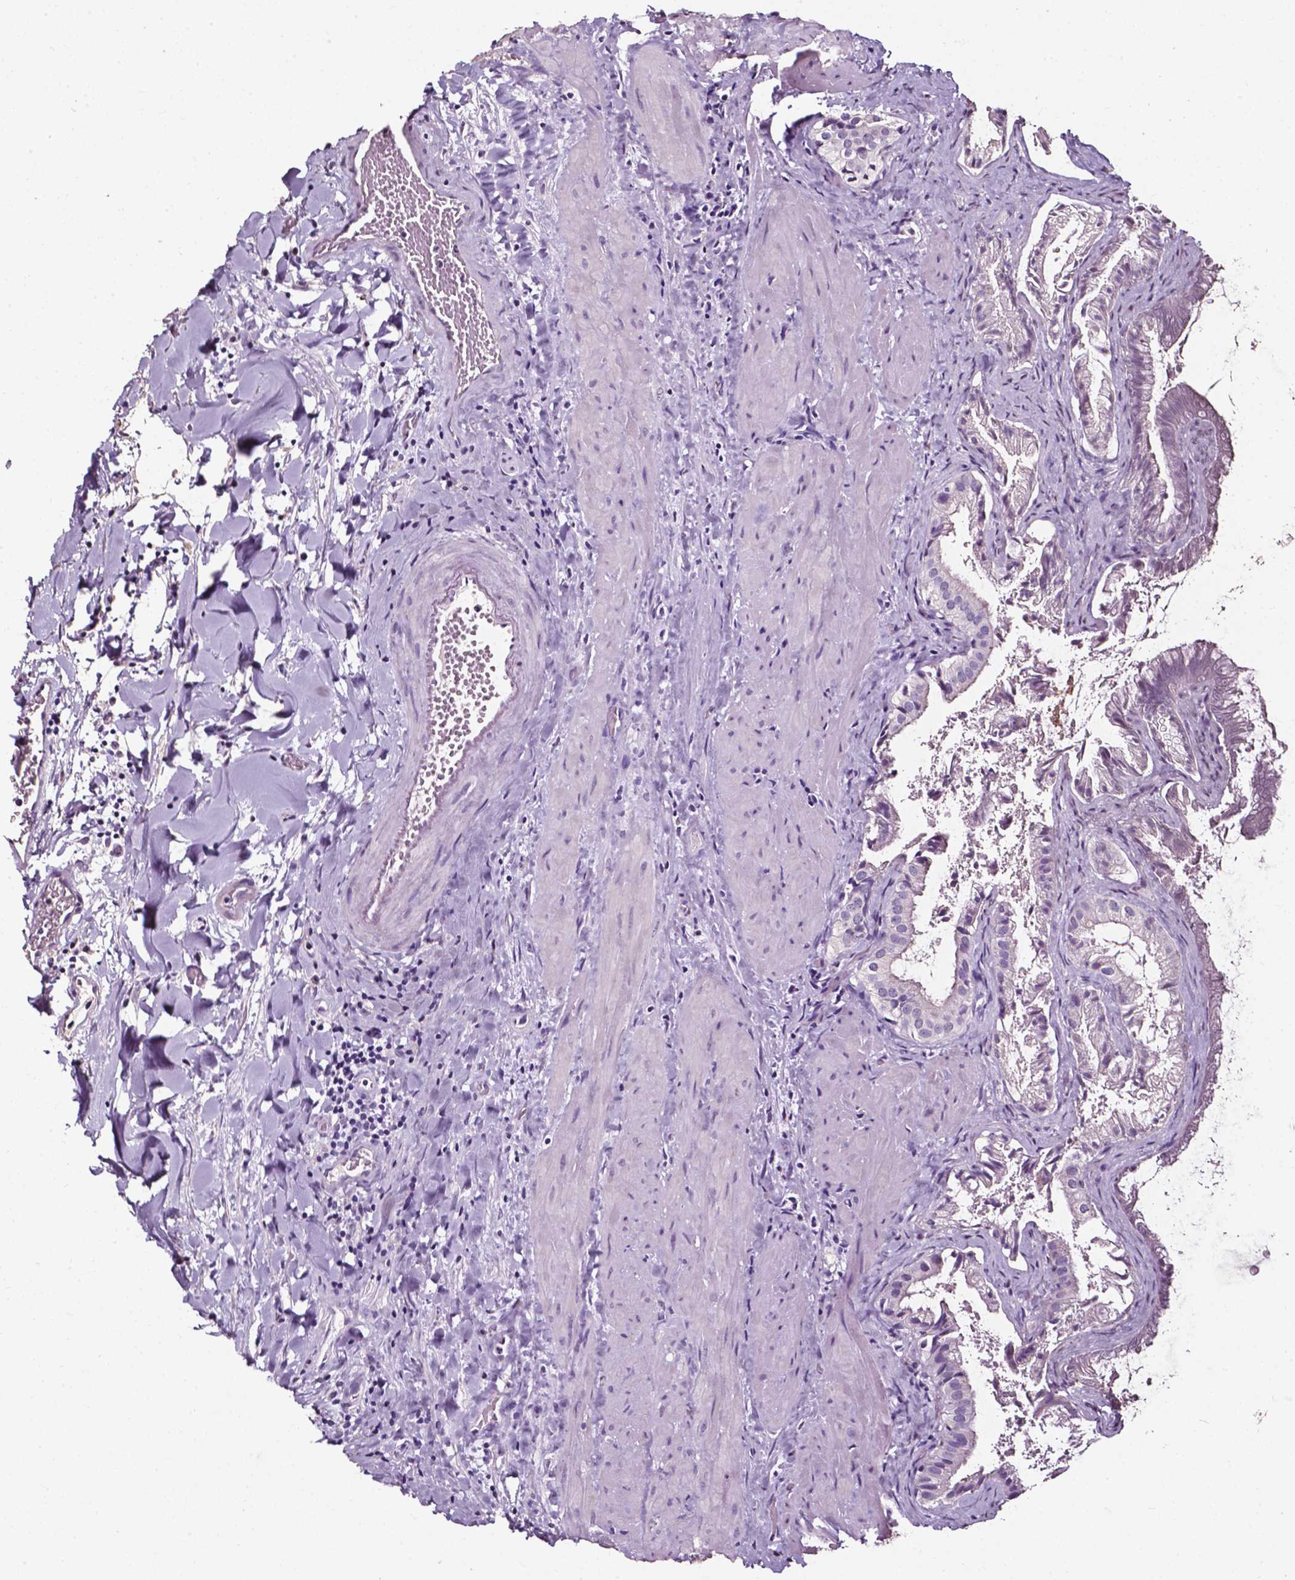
{"staining": {"intensity": "negative", "quantity": "none", "location": "none"}, "tissue": "gallbladder", "cell_type": "Glandular cells", "image_type": "normal", "snomed": [{"axis": "morphology", "description": "Normal tissue, NOS"}, {"axis": "topography", "description": "Gallbladder"}], "caption": "An IHC micrograph of unremarkable gallbladder is shown. There is no staining in glandular cells of gallbladder.", "gene": "DEFA5", "patient": {"sex": "male", "age": 70}}